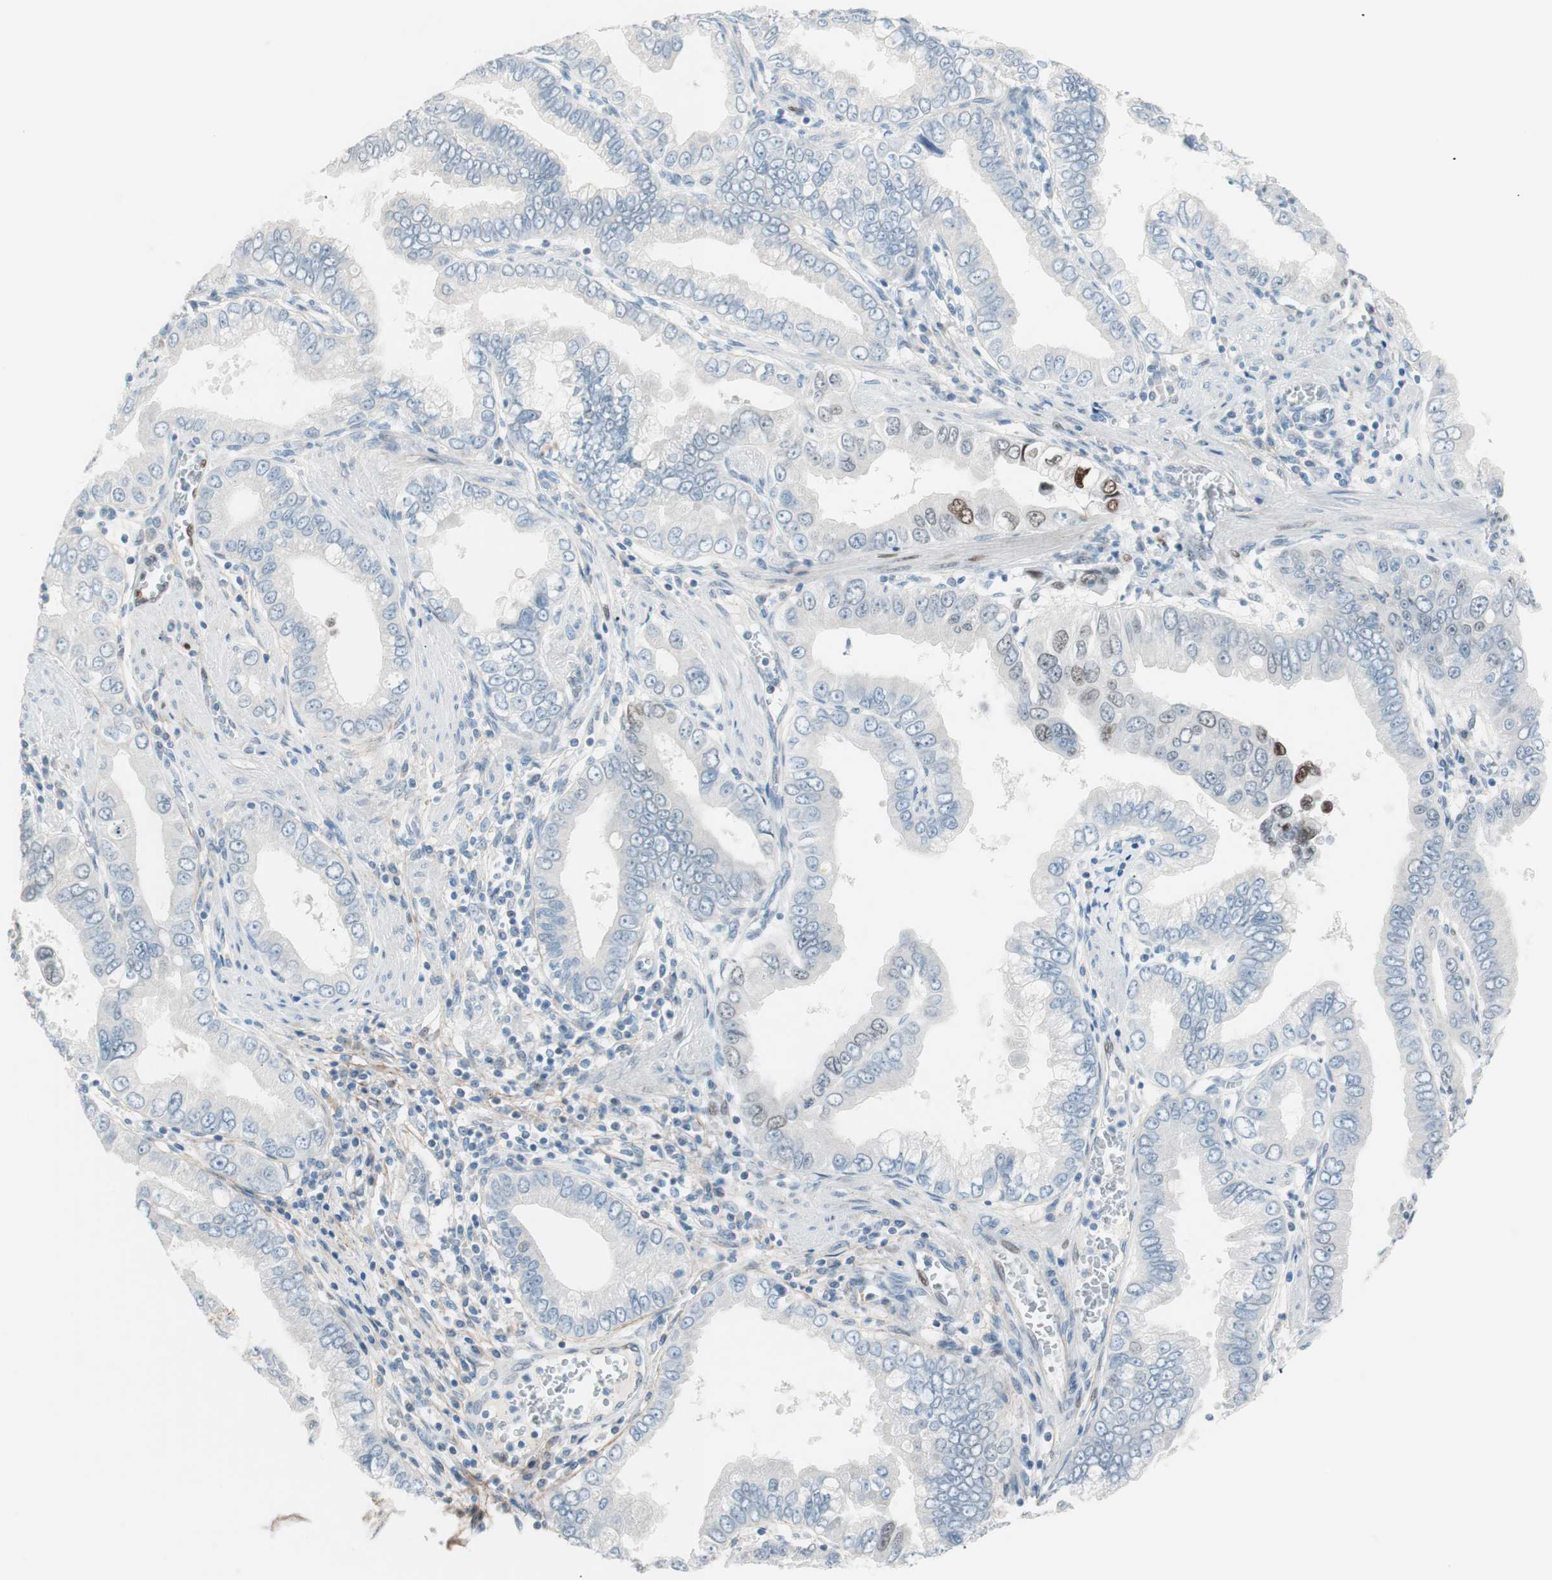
{"staining": {"intensity": "moderate", "quantity": "25%-75%", "location": "nuclear"}, "tissue": "pancreatic cancer", "cell_type": "Tumor cells", "image_type": "cancer", "snomed": [{"axis": "morphology", "description": "Normal tissue, NOS"}, {"axis": "topography", "description": "Lymph node"}], "caption": "Immunohistochemistry (IHC) staining of pancreatic cancer, which demonstrates medium levels of moderate nuclear staining in approximately 25%-75% of tumor cells indicating moderate nuclear protein expression. The staining was performed using DAB (3,3'-diaminobenzidine) (brown) for protein detection and nuclei were counterstained in hematoxylin (blue).", "gene": "FOSL1", "patient": {"sex": "male", "age": 50}}